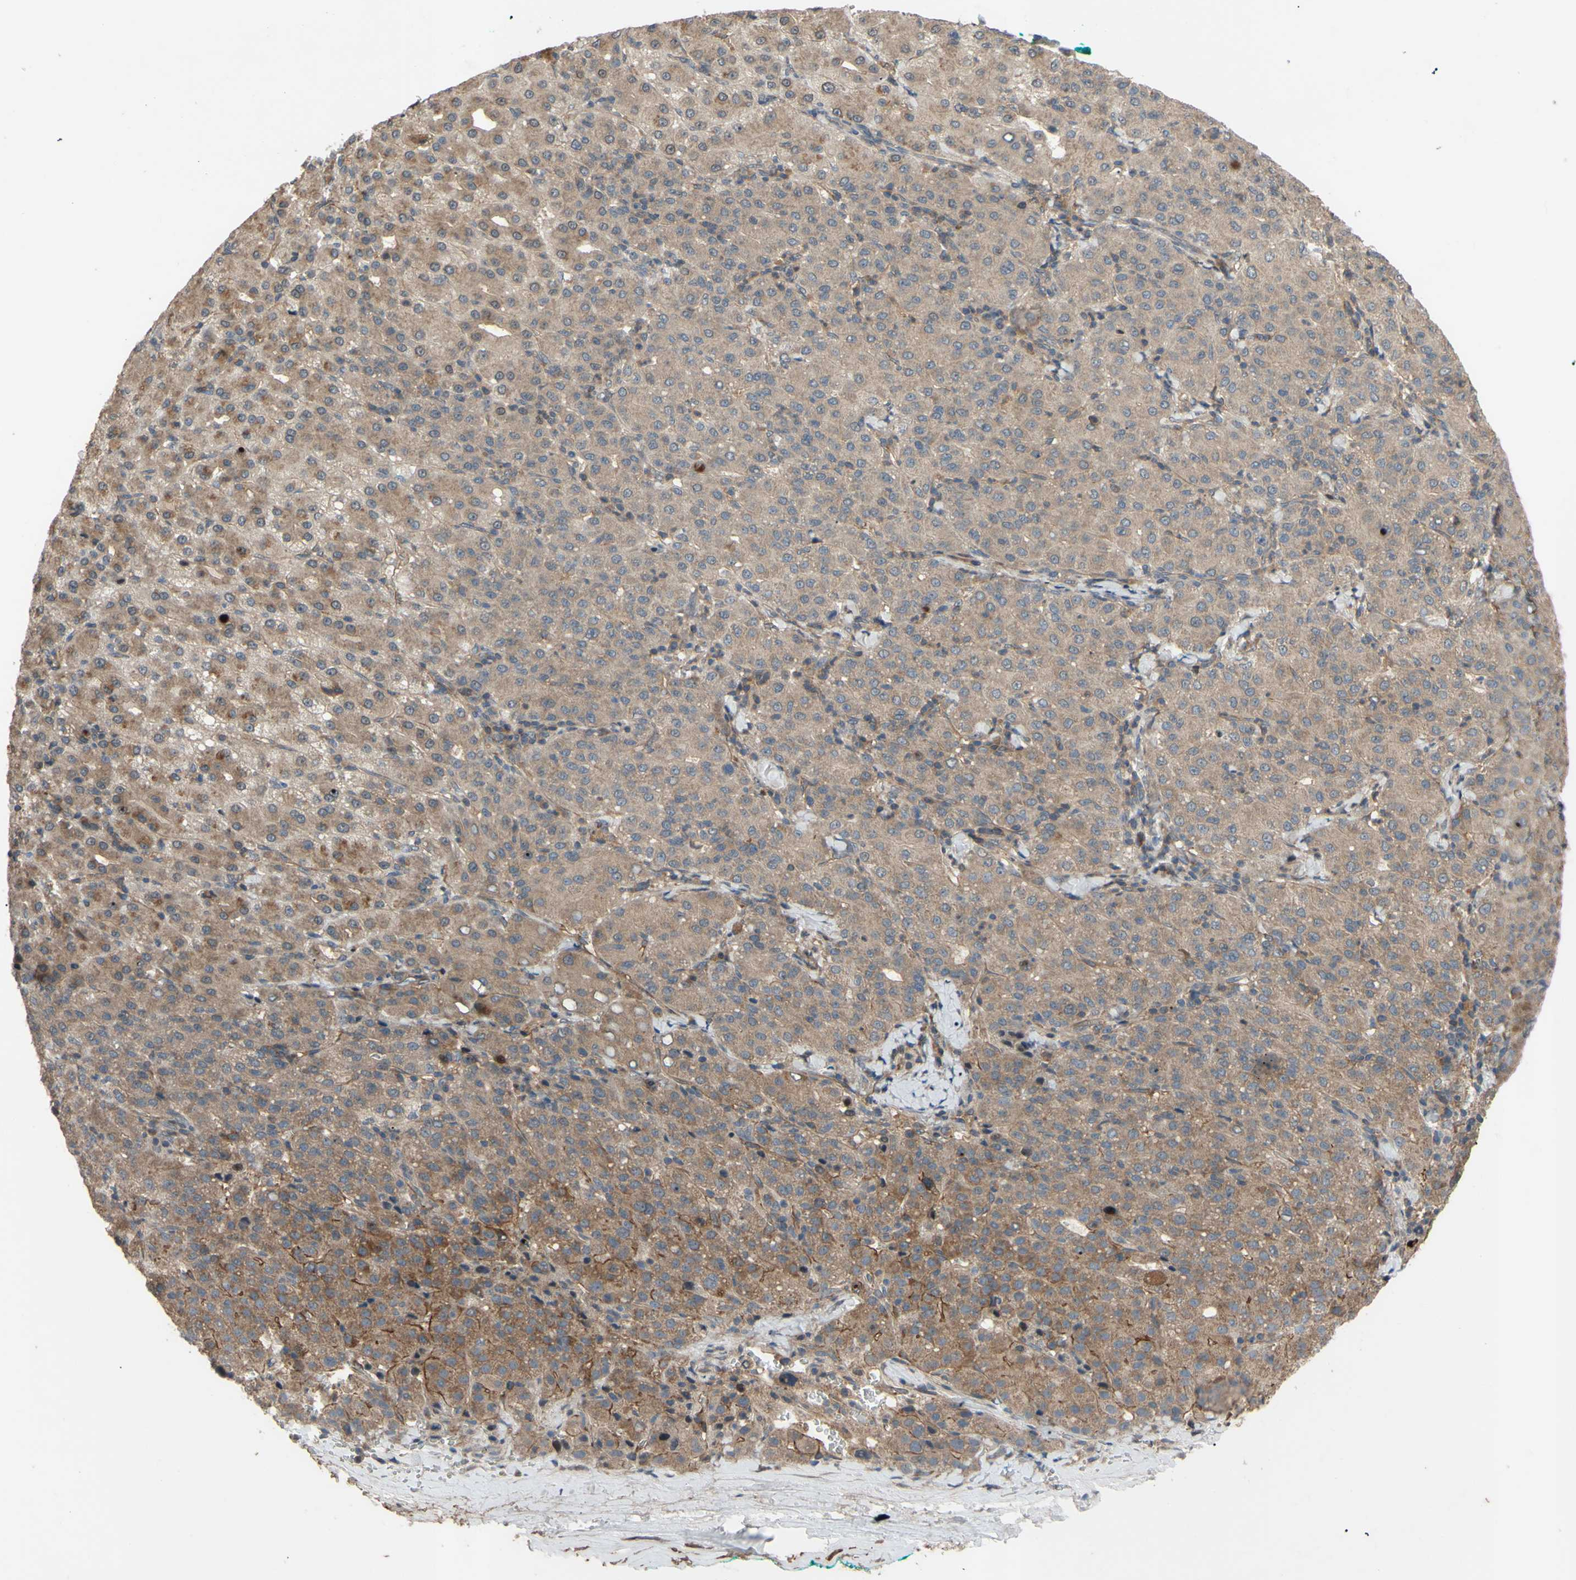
{"staining": {"intensity": "moderate", "quantity": ">75%", "location": "cytoplasmic/membranous"}, "tissue": "liver cancer", "cell_type": "Tumor cells", "image_type": "cancer", "snomed": [{"axis": "morphology", "description": "Carcinoma, Hepatocellular, NOS"}, {"axis": "topography", "description": "Liver"}], "caption": "Protein staining by IHC reveals moderate cytoplasmic/membranous expression in about >75% of tumor cells in liver hepatocellular carcinoma.", "gene": "SHROOM4", "patient": {"sex": "male", "age": 65}}